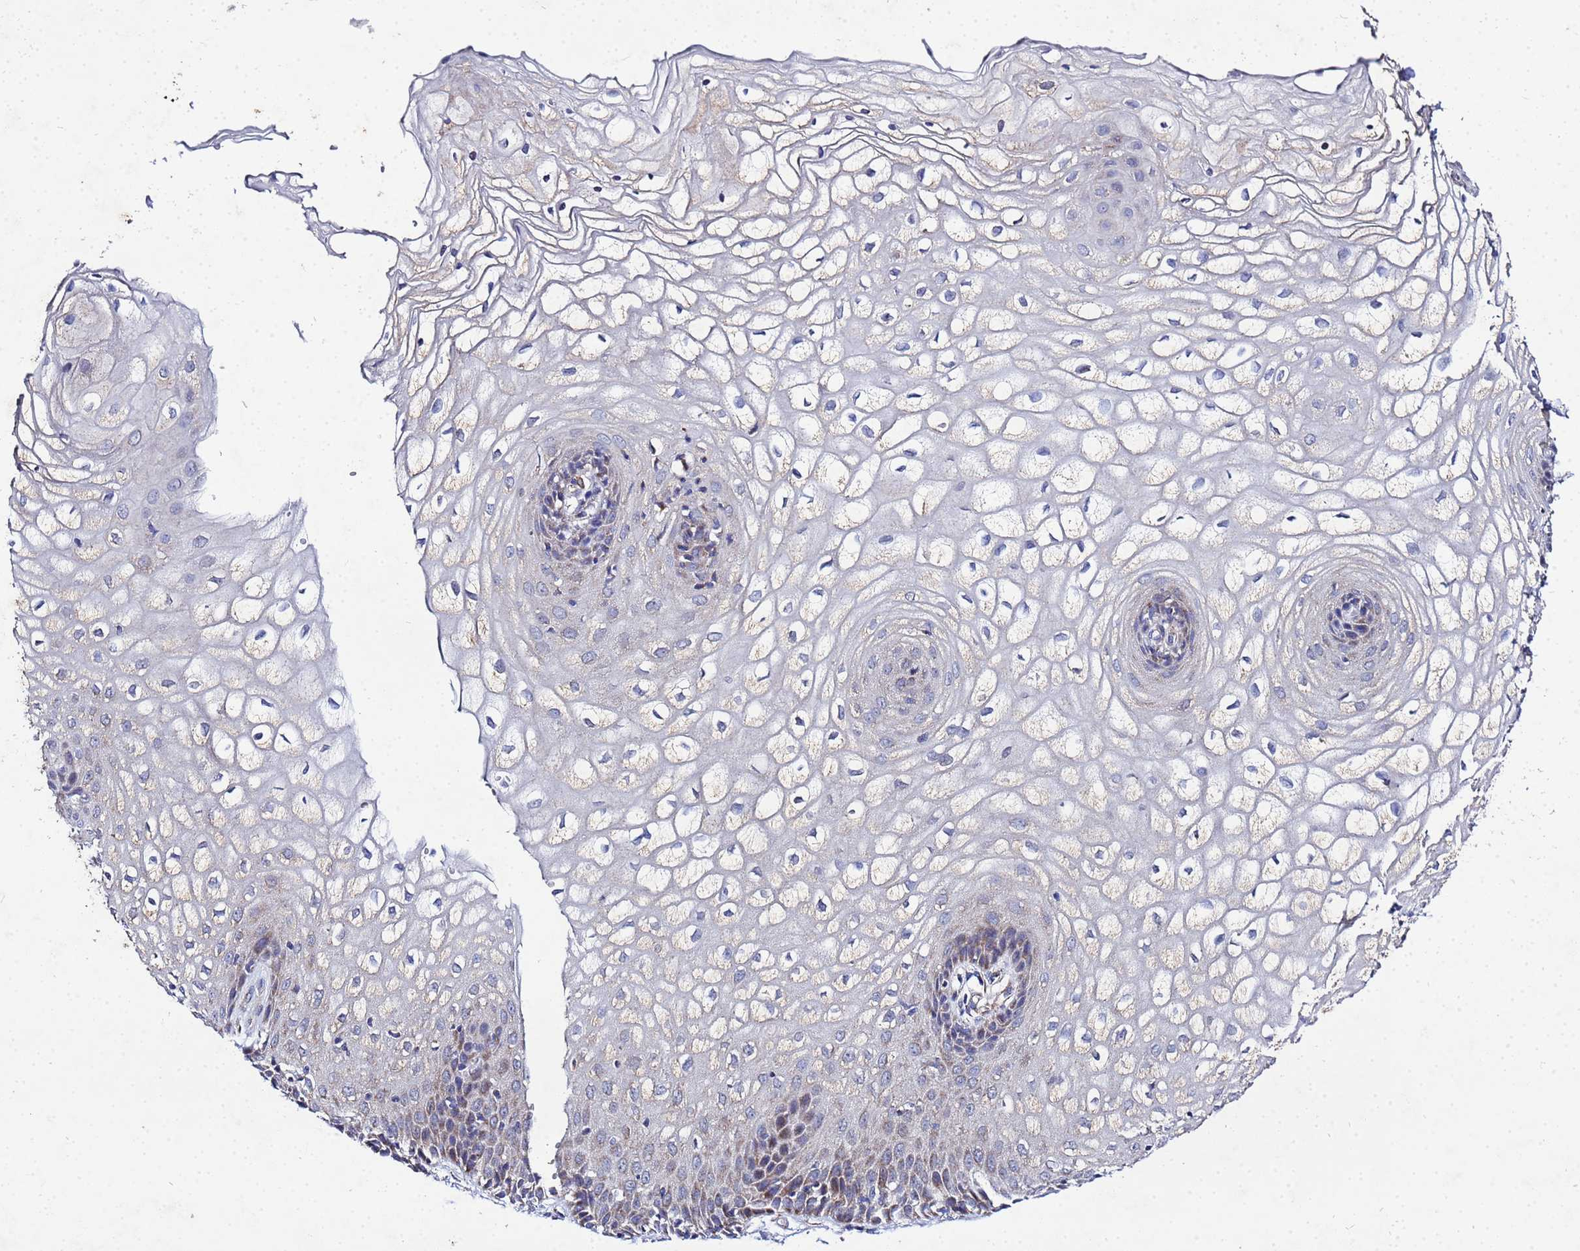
{"staining": {"intensity": "weak", "quantity": "<25%", "location": "cytoplasmic/membranous"}, "tissue": "vagina", "cell_type": "Squamous epithelial cells", "image_type": "normal", "snomed": [{"axis": "morphology", "description": "Normal tissue, NOS"}, {"axis": "topography", "description": "Vagina"}], "caption": "There is no significant staining in squamous epithelial cells of vagina. (Immunohistochemistry (ihc), brightfield microscopy, high magnification).", "gene": "FAHD2A", "patient": {"sex": "female", "age": 34}}